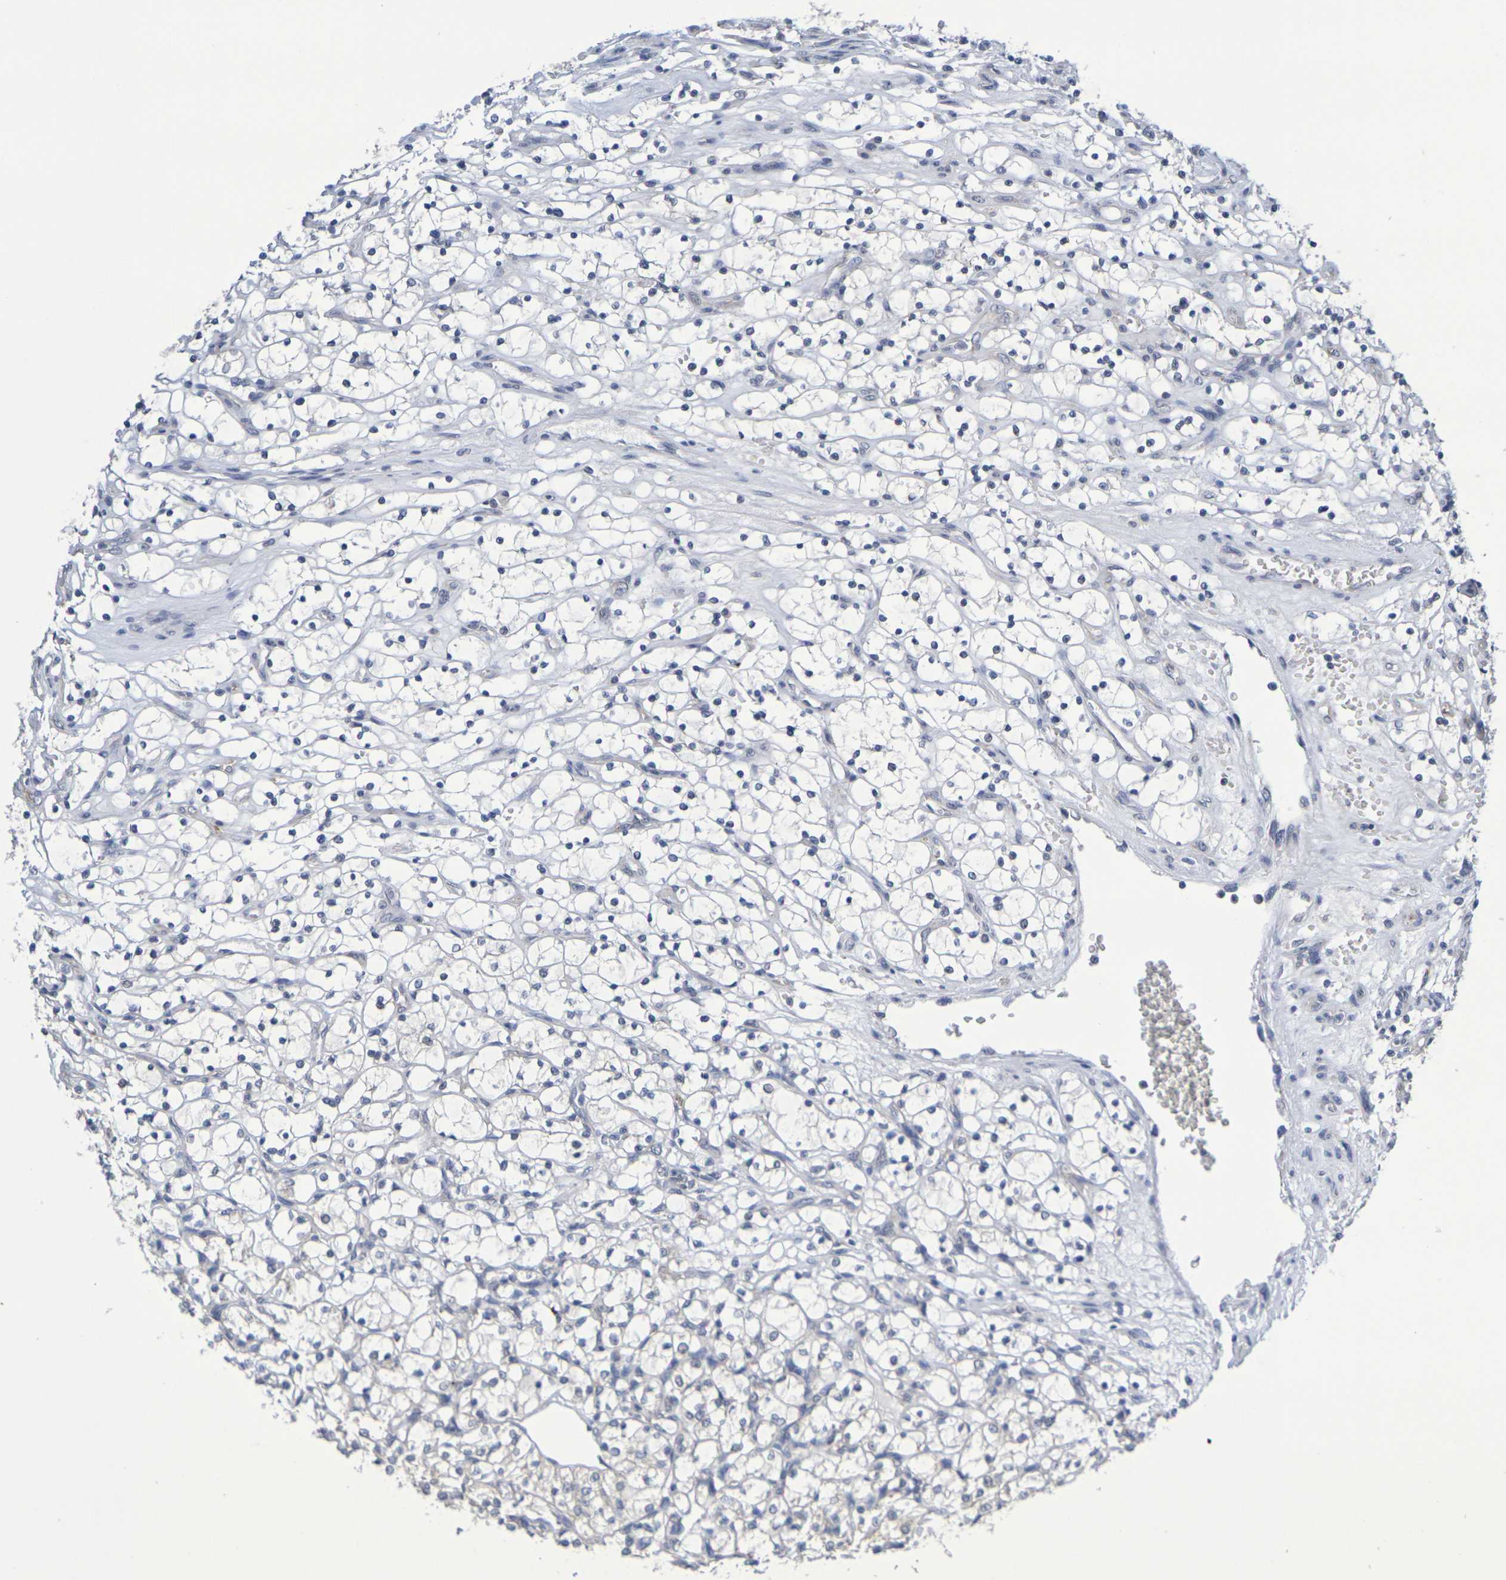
{"staining": {"intensity": "negative", "quantity": "none", "location": "none"}, "tissue": "renal cancer", "cell_type": "Tumor cells", "image_type": "cancer", "snomed": [{"axis": "morphology", "description": "Adenocarcinoma, NOS"}, {"axis": "topography", "description": "Kidney"}], "caption": "Adenocarcinoma (renal) was stained to show a protein in brown. There is no significant expression in tumor cells. (DAB immunohistochemistry (IHC) visualized using brightfield microscopy, high magnification).", "gene": "CHRNB1", "patient": {"sex": "female", "age": 69}}